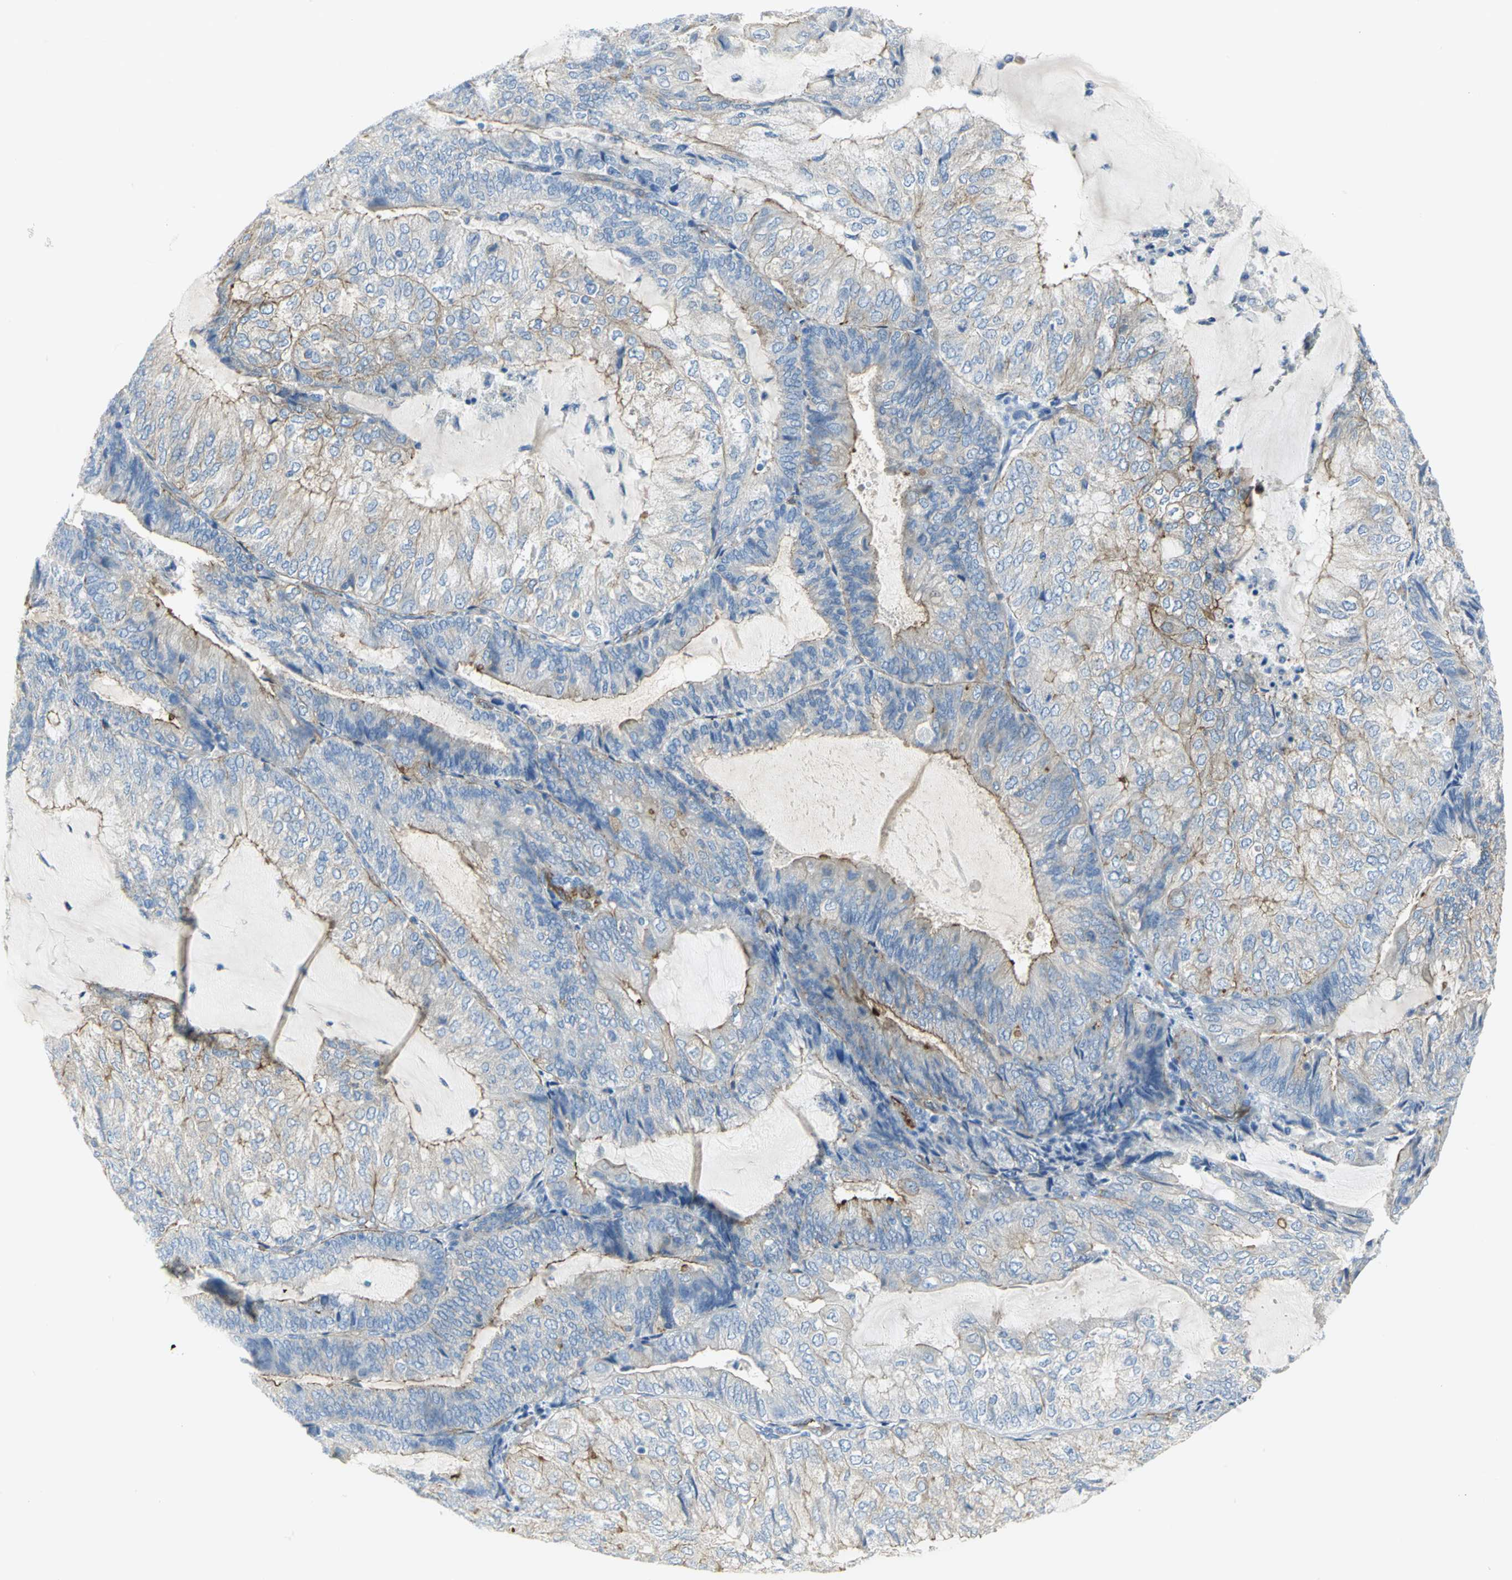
{"staining": {"intensity": "moderate", "quantity": "25%-75%", "location": "cytoplasmic/membranous"}, "tissue": "endometrial cancer", "cell_type": "Tumor cells", "image_type": "cancer", "snomed": [{"axis": "morphology", "description": "Adenocarcinoma, NOS"}, {"axis": "topography", "description": "Endometrium"}], "caption": "Immunohistochemical staining of endometrial adenocarcinoma reveals medium levels of moderate cytoplasmic/membranous staining in approximately 25%-75% of tumor cells. The protein of interest is stained brown, and the nuclei are stained in blue (DAB (3,3'-diaminobenzidine) IHC with brightfield microscopy, high magnification).", "gene": "FLNB", "patient": {"sex": "female", "age": 81}}